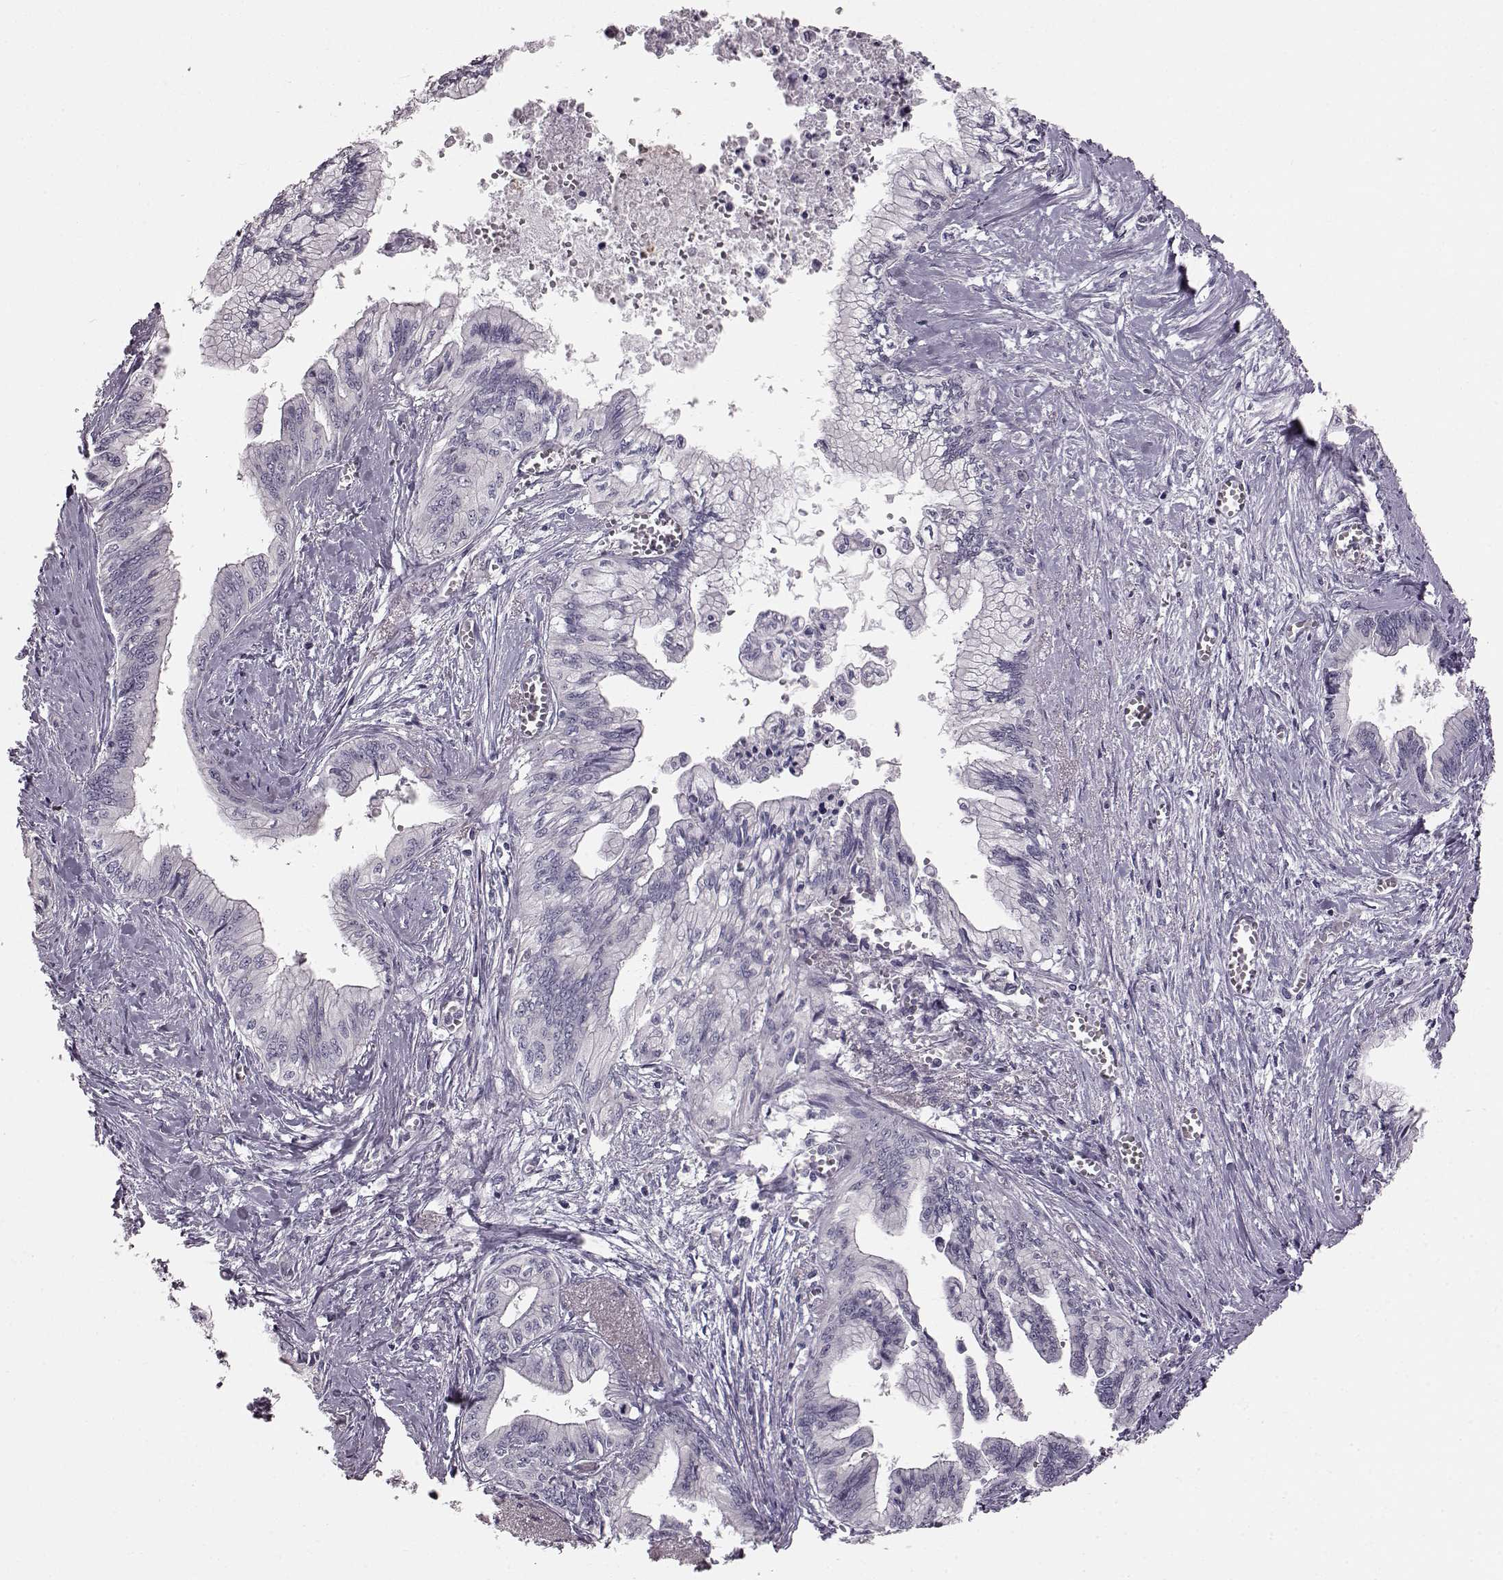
{"staining": {"intensity": "negative", "quantity": "none", "location": "none"}, "tissue": "pancreatic cancer", "cell_type": "Tumor cells", "image_type": "cancer", "snomed": [{"axis": "morphology", "description": "Adenocarcinoma, NOS"}, {"axis": "topography", "description": "Pancreas"}], "caption": "Photomicrograph shows no protein expression in tumor cells of pancreatic cancer (adenocarcinoma) tissue.", "gene": "TCHHL1", "patient": {"sex": "female", "age": 61}}